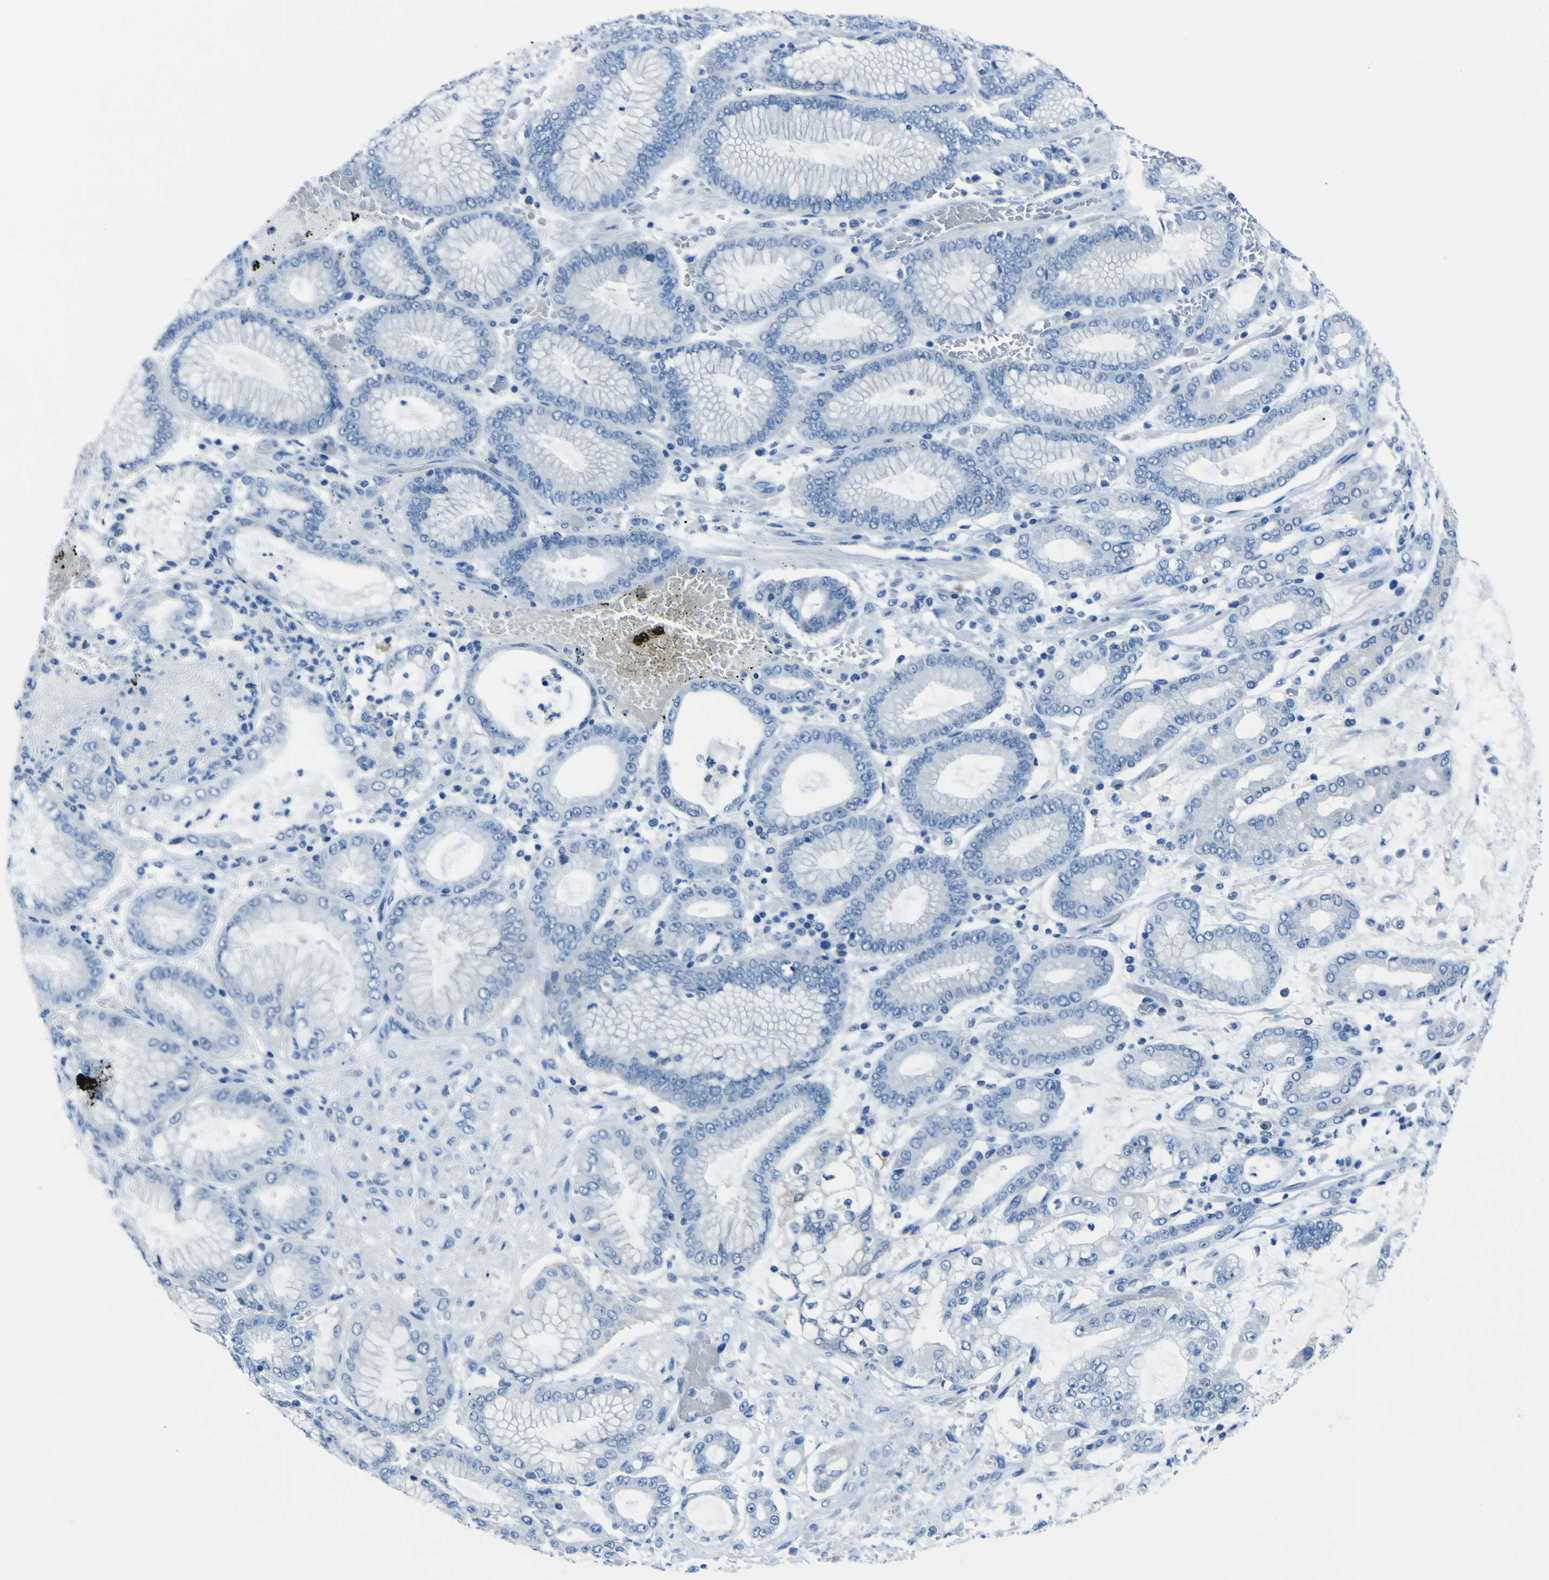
{"staining": {"intensity": "negative", "quantity": "none", "location": "none"}, "tissue": "stomach cancer", "cell_type": "Tumor cells", "image_type": "cancer", "snomed": [{"axis": "morphology", "description": "Normal tissue, NOS"}, {"axis": "morphology", "description": "Adenocarcinoma, NOS"}, {"axis": "topography", "description": "Stomach, upper"}, {"axis": "topography", "description": "Stomach"}], "caption": "The immunohistochemistry (IHC) histopathology image has no significant positivity in tumor cells of stomach cancer (adenocarcinoma) tissue.", "gene": "PHKG1", "patient": {"sex": "male", "age": 76}}